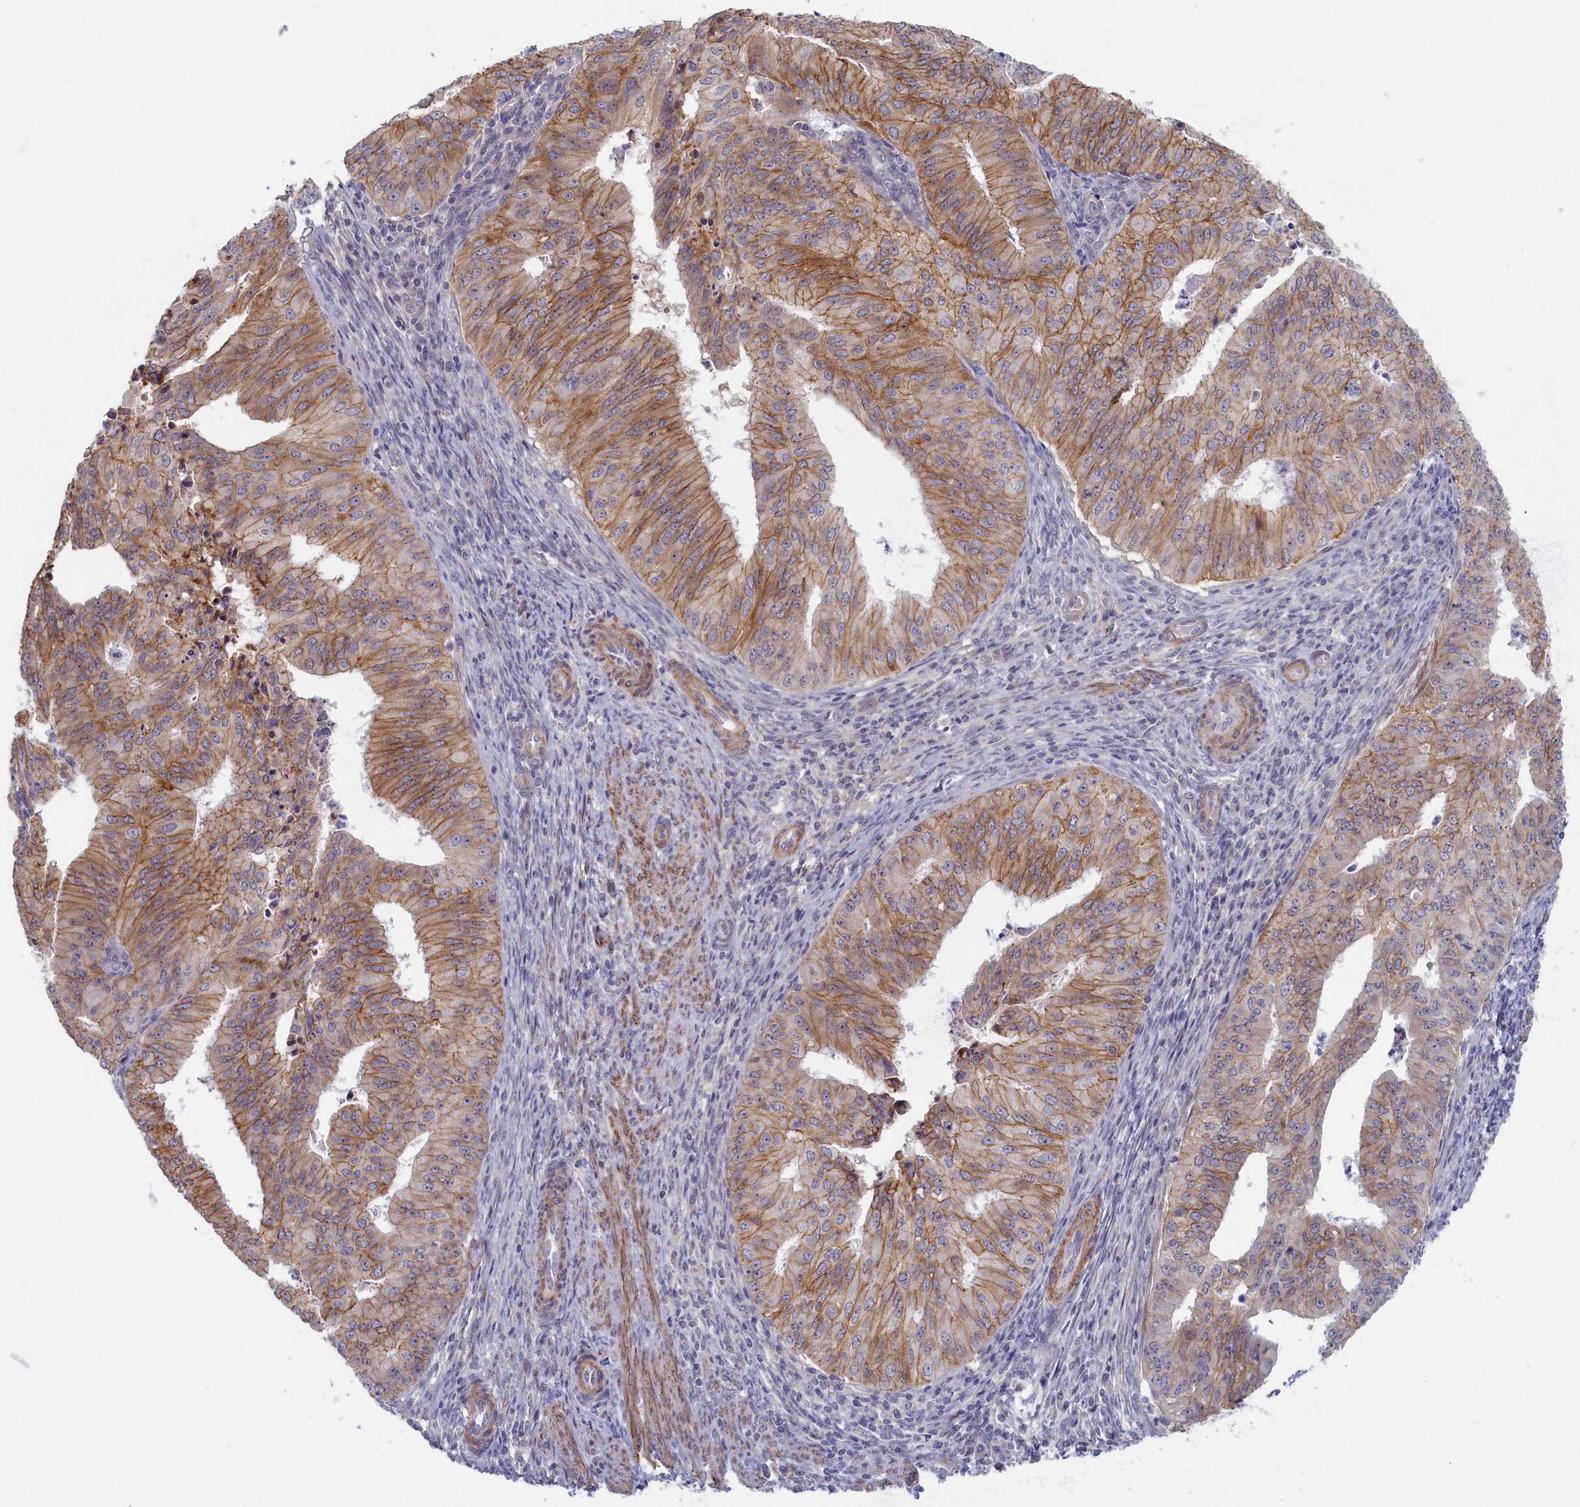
{"staining": {"intensity": "moderate", "quantity": ">75%", "location": "cytoplasmic/membranous"}, "tissue": "endometrial cancer", "cell_type": "Tumor cells", "image_type": "cancer", "snomed": [{"axis": "morphology", "description": "Adenocarcinoma, NOS"}, {"axis": "topography", "description": "Endometrium"}], "caption": "A high-resolution photomicrograph shows immunohistochemistry (IHC) staining of endometrial cancer, which displays moderate cytoplasmic/membranous expression in approximately >75% of tumor cells. (Brightfield microscopy of DAB IHC at high magnification).", "gene": "TRPM4", "patient": {"sex": "female", "age": 50}}